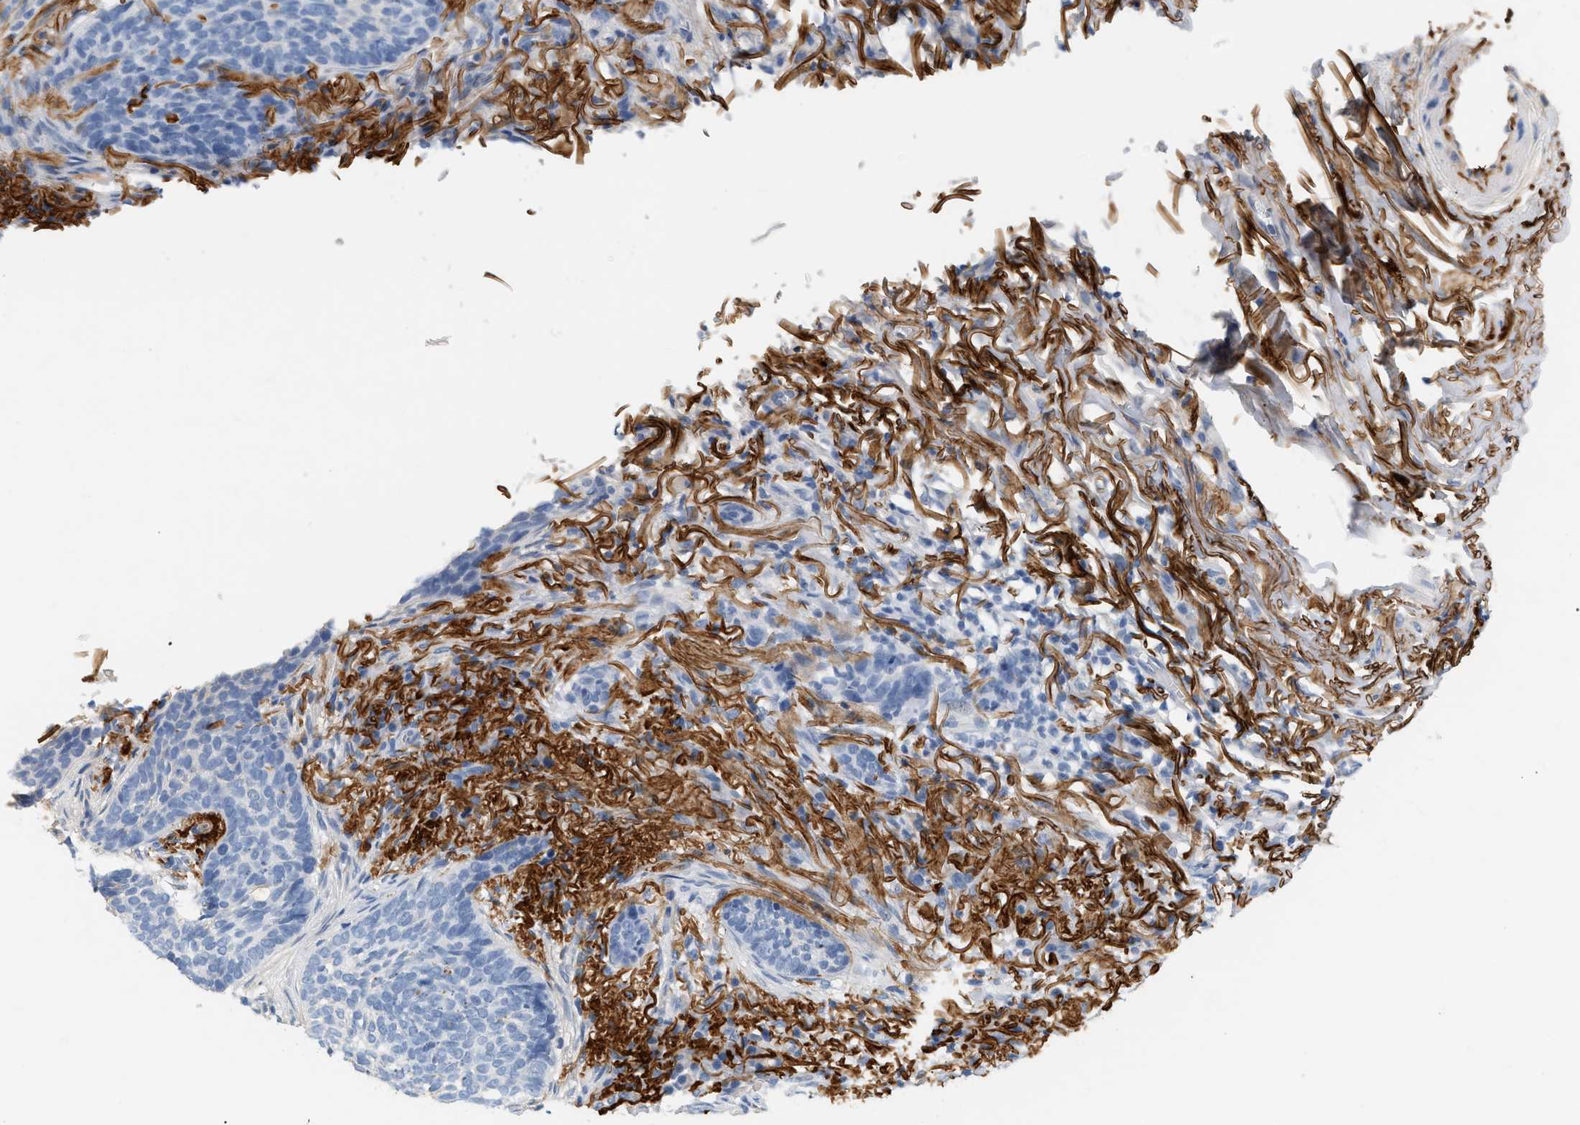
{"staining": {"intensity": "negative", "quantity": "none", "location": "none"}, "tissue": "skin cancer", "cell_type": "Tumor cells", "image_type": "cancer", "snomed": [{"axis": "morphology", "description": "Basal cell carcinoma"}, {"axis": "topography", "description": "Skin"}], "caption": "This is a image of immunohistochemistry (IHC) staining of skin cancer, which shows no expression in tumor cells.", "gene": "CFH", "patient": {"sex": "male", "age": 85}}